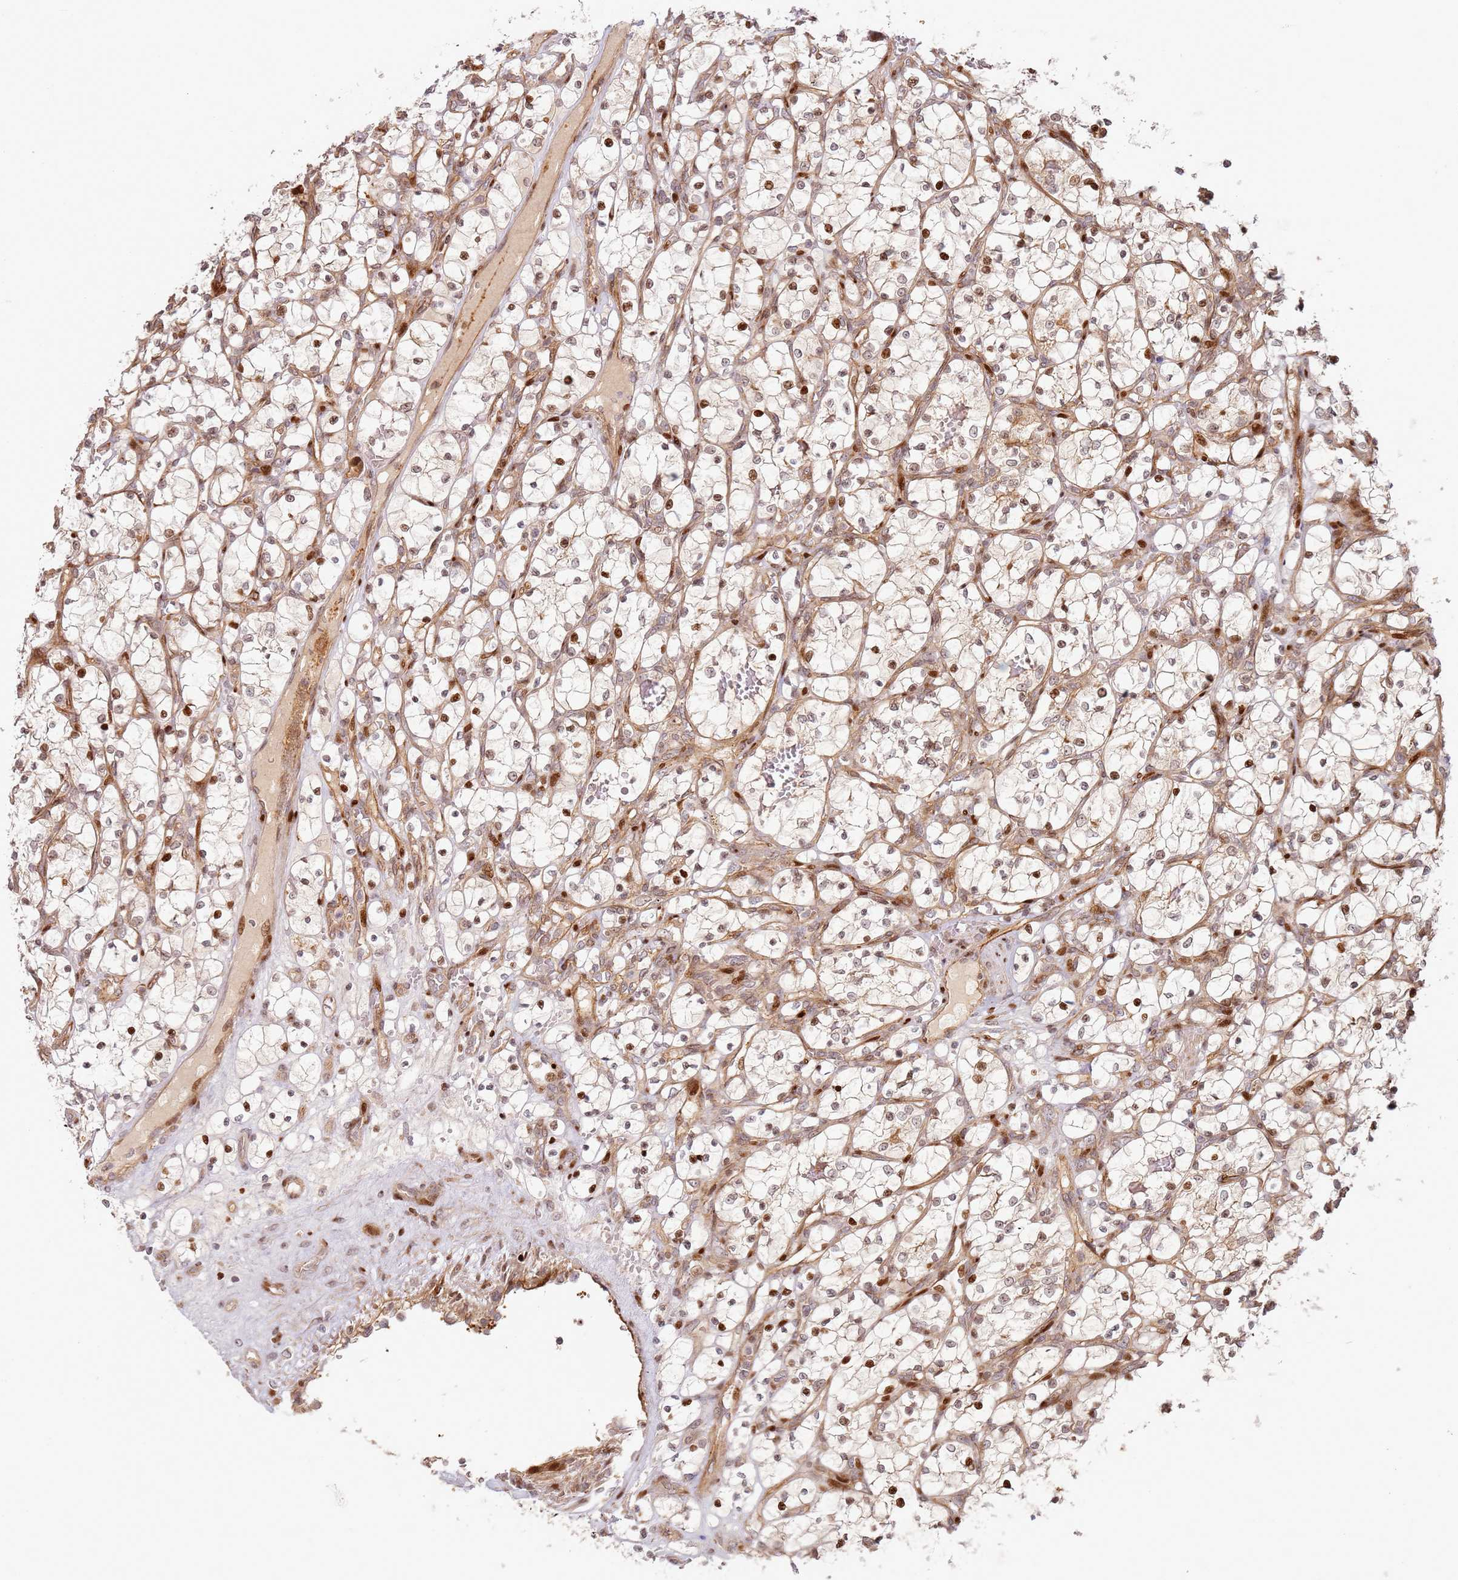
{"staining": {"intensity": "moderate", "quantity": ">75%", "location": "nuclear"}, "tissue": "renal cancer", "cell_type": "Tumor cells", "image_type": "cancer", "snomed": [{"axis": "morphology", "description": "Adenocarcinoma, NOS"}, {"axis": "topography", "description": "Kidney"}], "caption": "Tumor cells demonstrate medium levels of moderate nuclear expression in about >75% of cells in renal cancer (adenocarcinoma).", "gene": "TMEM233", "patient": {"sex": "female", "age": 69}}